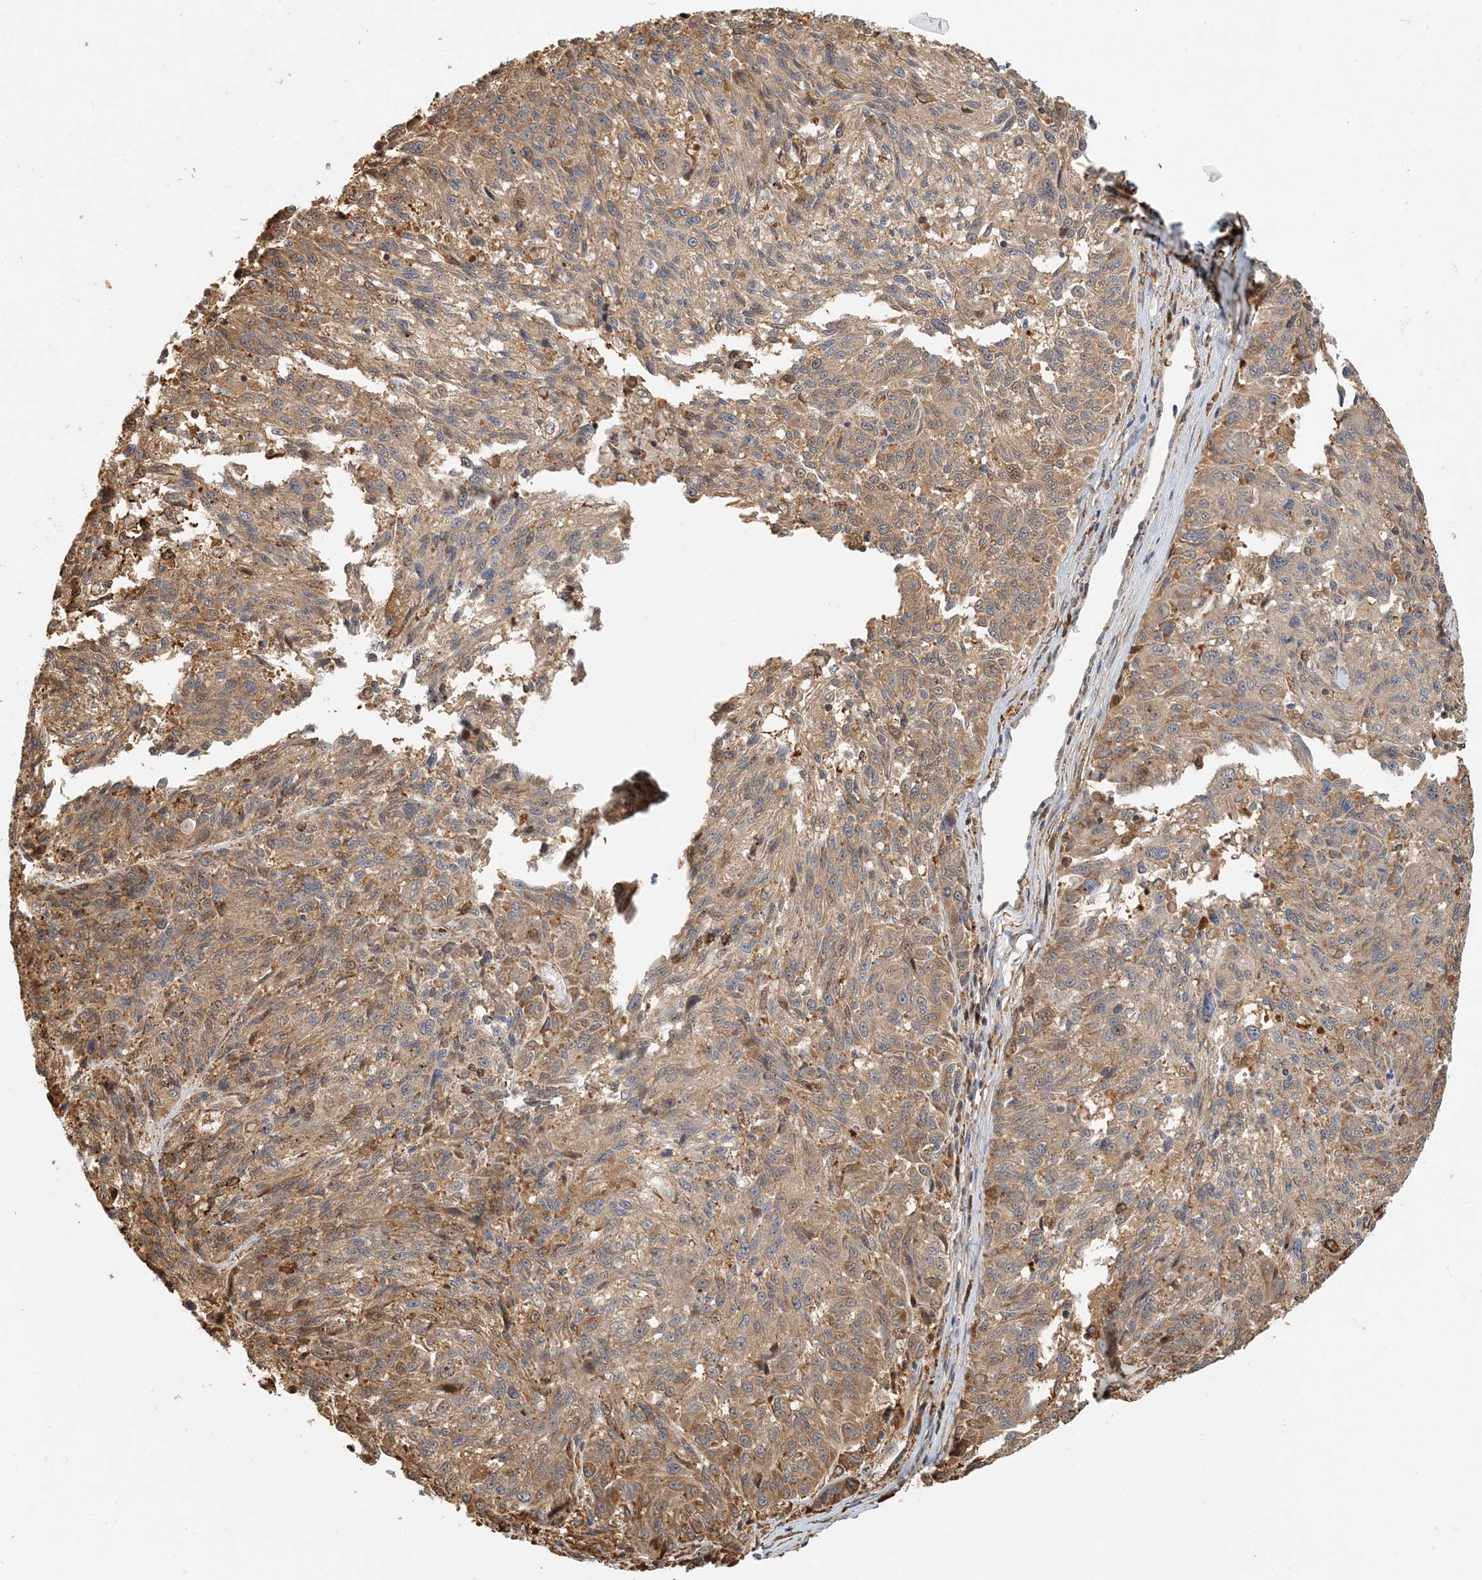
{"staining": {"intensity": "moderate", "quantity": ">75%", "location": "cytoplasmic/membranous"}, "tissue": "melanoma", "cell_type": "Tumor cells", "image_type": "cancer", "snomed": [{"axis": "morphology", "description": "Malignant melanoma, NOS"}, {"axis": "topography", "description": "Skin"}], "caption": "Brown immunohistochemical staining in human melanoma shows moderate cytoplasmic/membranous positivity in approximately >75% of tumor cells. The staining is performed using DAB brown chromogen to label protein expression. The nuclei are counter-stained blue using hematoxylin.", "gene": "HNMT", "patient": {"sex": "male", "age": 53}}